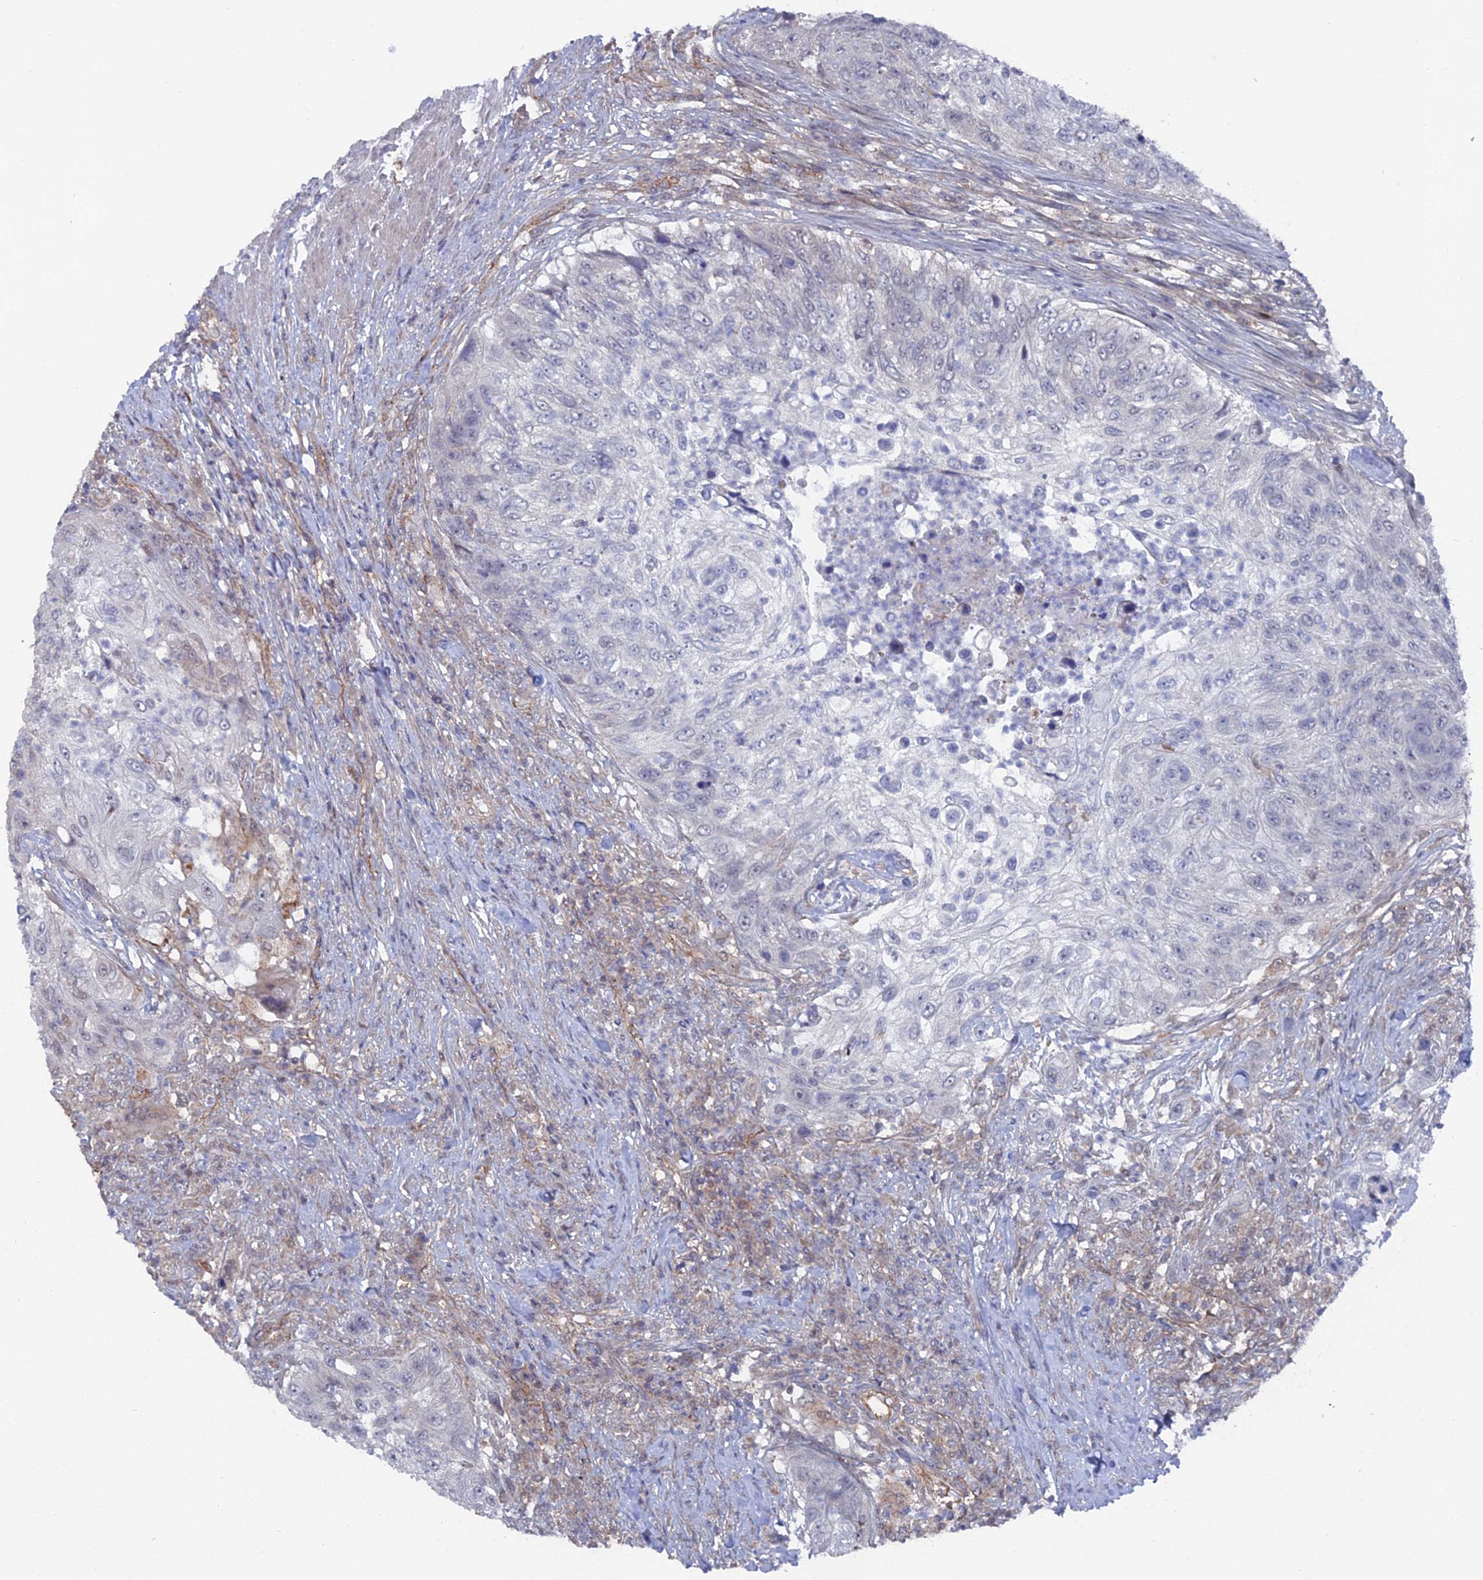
{"staining": {"intensity": "negative", "quantity": "none", "location": "none"}, "tissue": "urothelial cancer", "cell_type": "Tumor cells", "image_type": "cancer", "snomed": [{"axis": "morphology", "description": "Urothelial carcinoma, High grade"}, {"axis": "topography", "description": "Urinary bladder"}], "caption": "Immunohistochemistry of urothelial cancer shows no staining in tumor cells.", "gene": "UNC5D", "patient": {"sex": "female", "age": 60}}